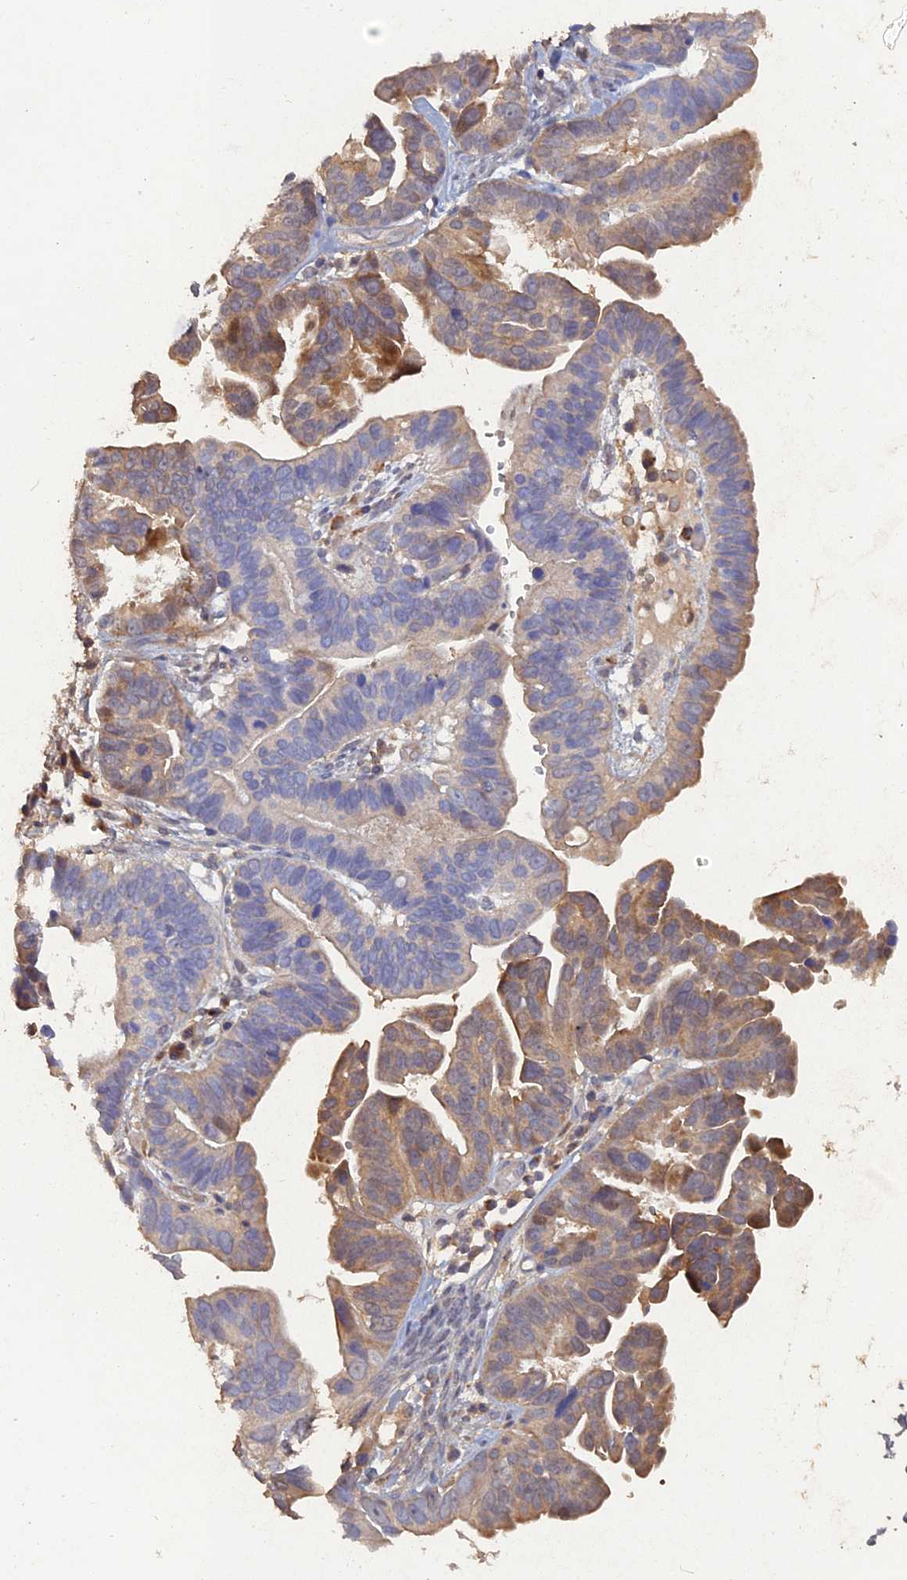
{"staining": {"intensity": "moderate", "quantity": "<25%", "location": "cytoplasmic/membranous"}, "tissue": "ovarian cancer", "cell_type": "Tumor cells", "image_type": "cancer", "snomed": [{"axis": "morphology", "description": "Cystadenocarcinoma, serous, NOS"}, {"axis": "topography", "description": "Ovary"}], "caption": "Ovarian serous cystadenocarcinoma stained with a protein marker reveals moderate staining in tumor cells.", "gene": "BLVRA", "patient": {"sex": "female", "age": 56}}